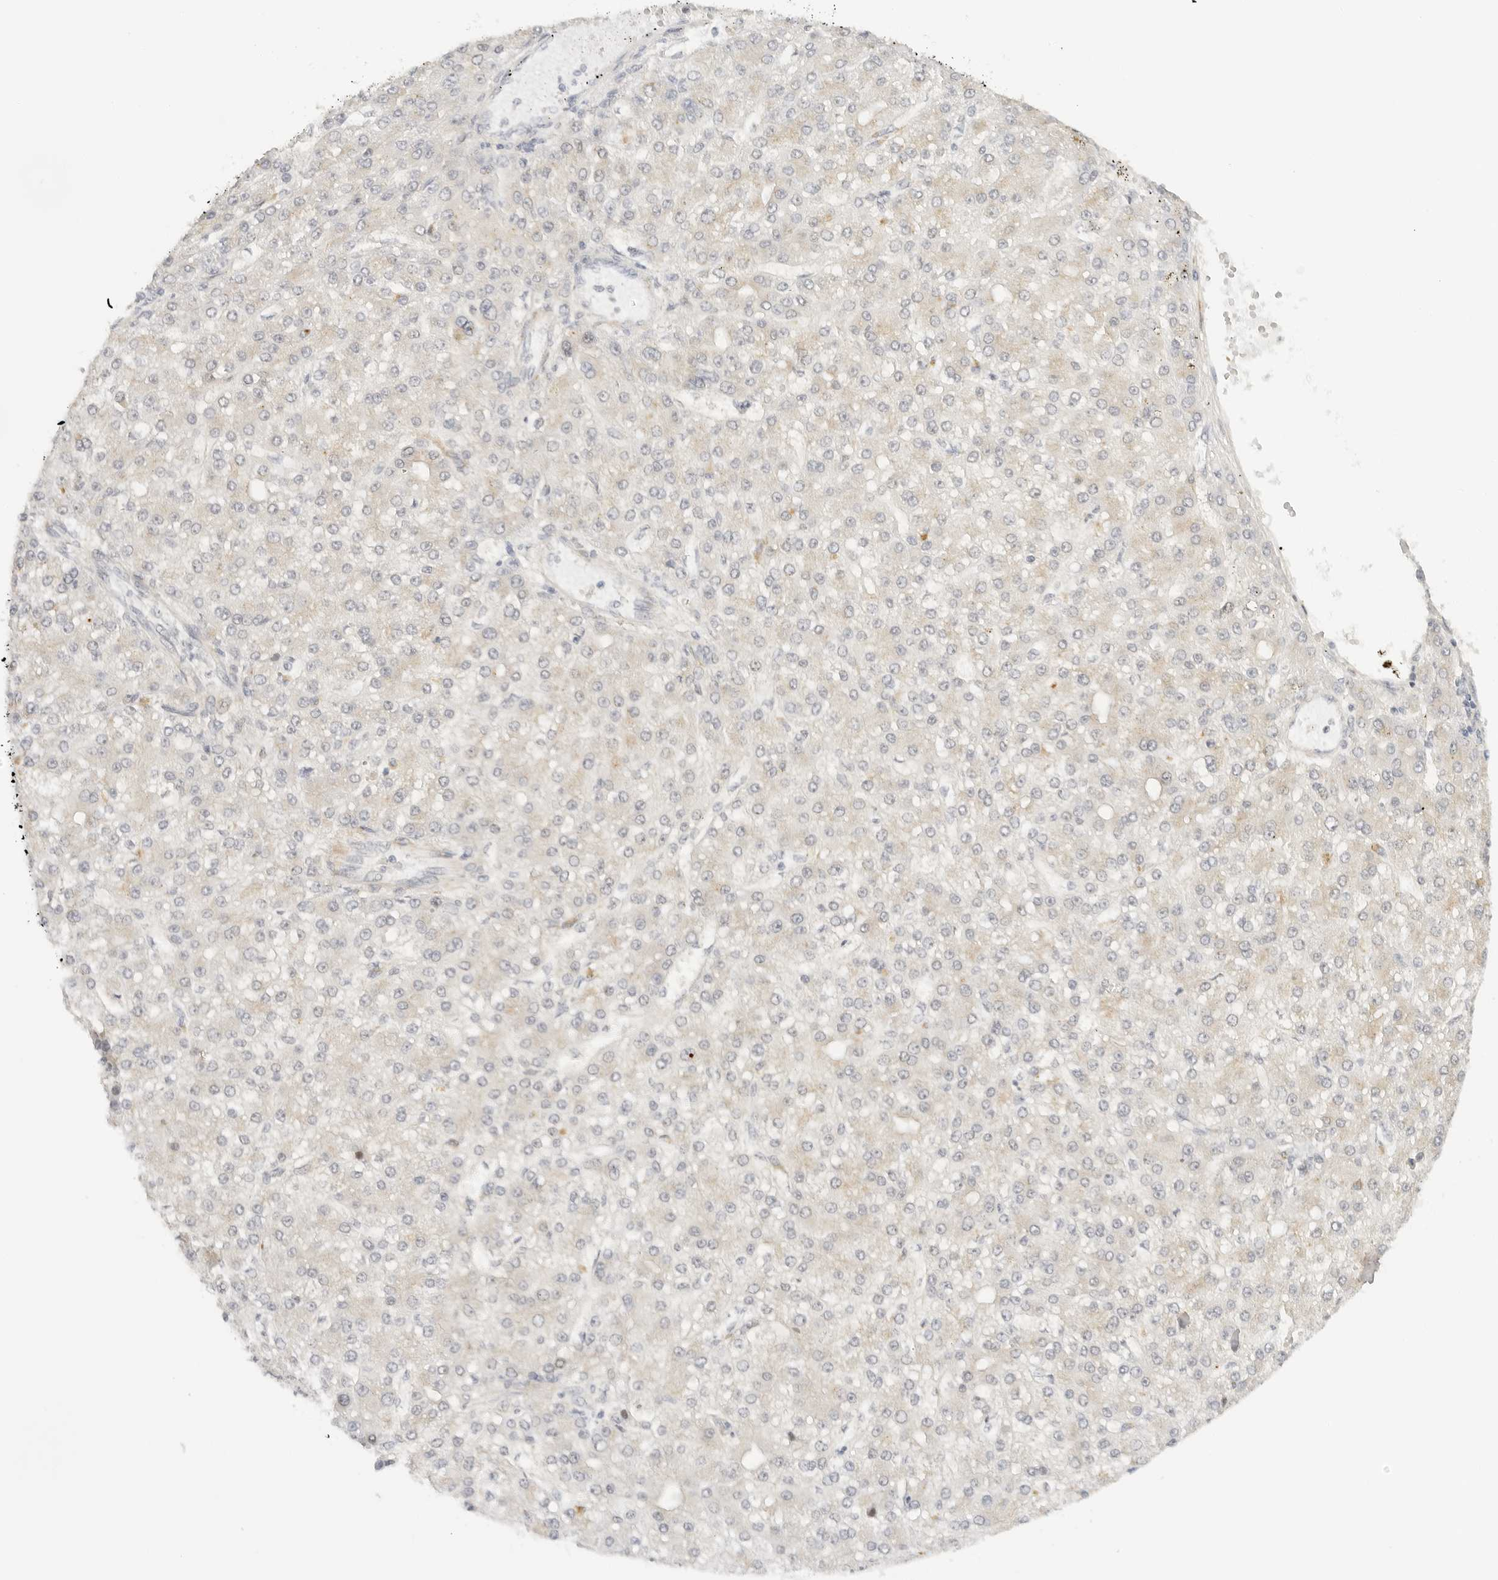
{"staining": {"intensity": "negative", "quantity": "none", "location": "none"}, "tissue": "liver cancer", "cell_type": "Tumor cells", "image_type": "cancer", "snomed": [{"axis": "morphology", "description": "Carcinoma, Hepatocellular, NOS"}, {"axis": "topography", "description": "Liver"}], "caption": "The histopathology image exhibits no significant staining in tumor cells of hepatocellular carcinoma (liver).", "gene": "PCDH19", "patient": {"sex": "male", "age": 67}}